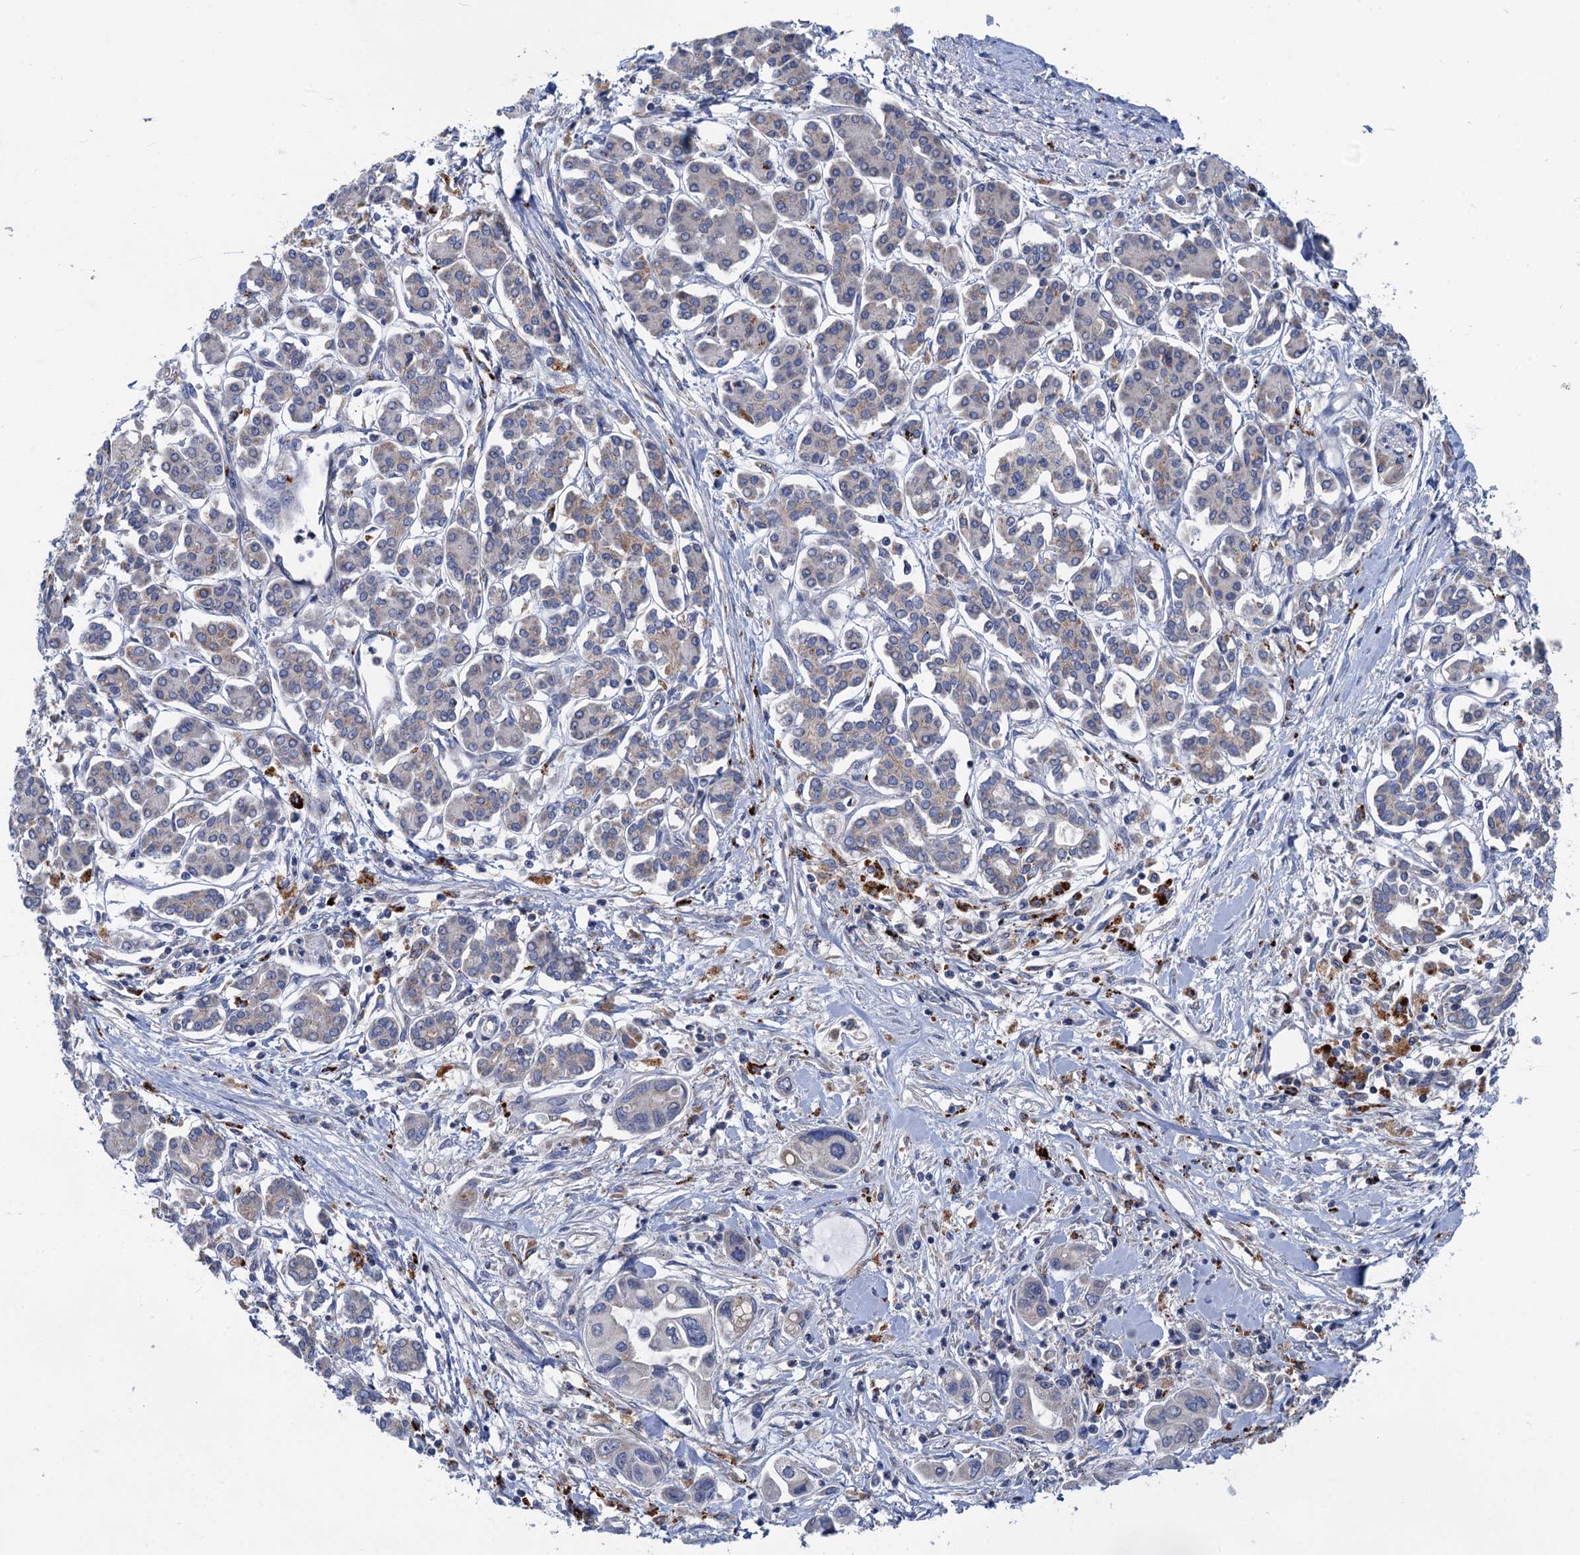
{"staining": {"intensity": "negative", "quantity": "none", "location": "none"}, "tissue": "pancreatic cancer", "cell_type": "Tumor cells", "image_type": "cancer", "snomed": [{"axis": "morphology", "description": "Adenocarcinoma, NOS"}, {"axis": "topography", "description": "Pancreas"}], "caption": "An immunohistochemistry (IHC) micrograph of pancreatic adenocarcinoma is shown. There is no staining in tumor cells of pancreatic adenocarcinoma.", "gene": "ANKS3", "patient": {"sex": "female", "age": 50}}